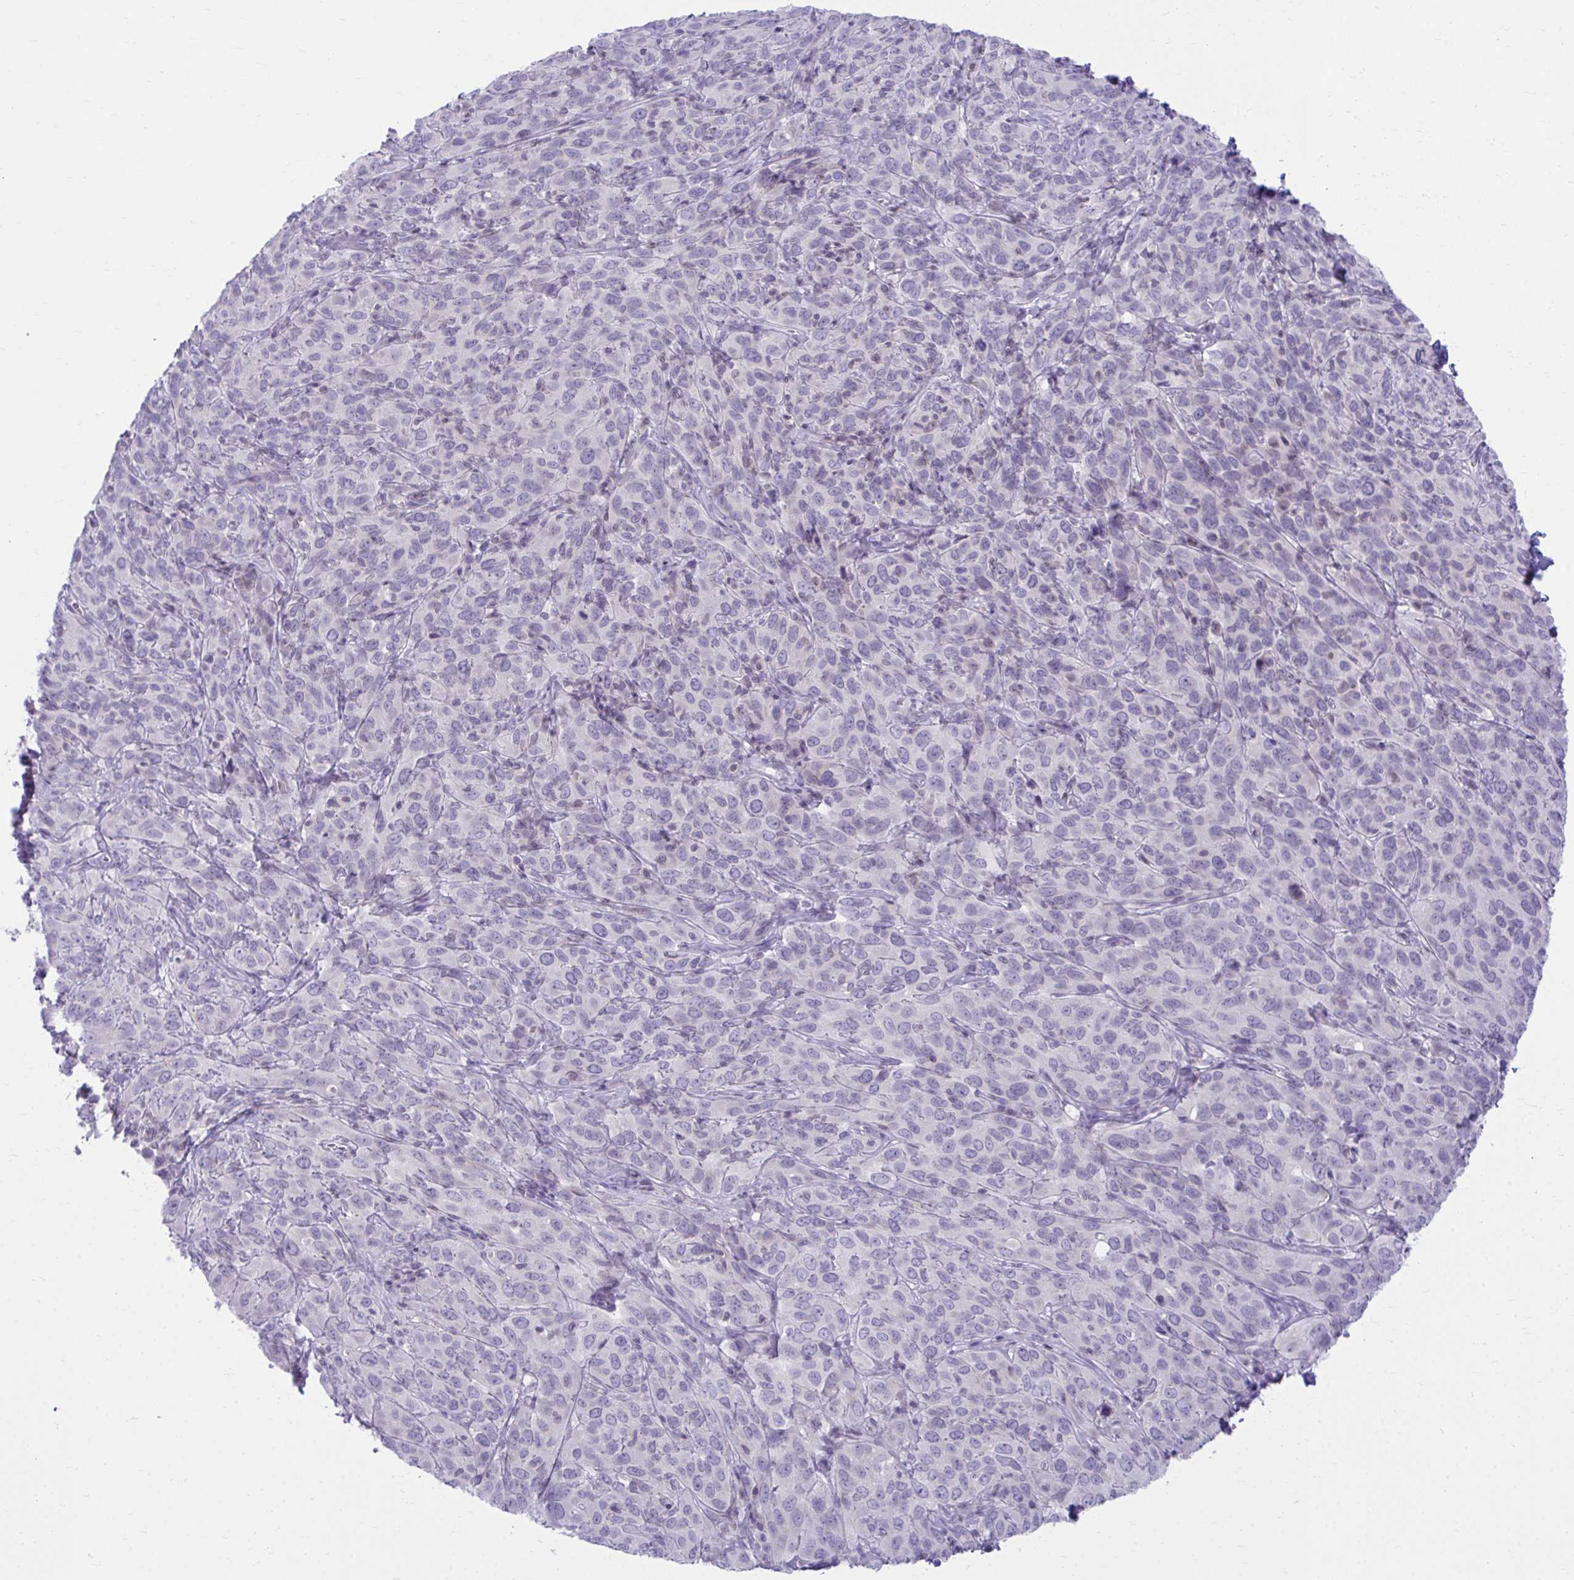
{"staining": {"intensity": "negative", "quantity": "none", "location": "none"}, "tissue": "cervical cancer", "cell_type": "Tumor cells", "image_type": "cancer", "snomed": [{"axis": "morphology", "description": "Squamous cell carcinoma, NOS"}, {"axis": "topography", "description": "Cervix"}], "caption": "There is no significant positivity in tumor cells of squamous cell carcinoma (cervical).", "gene": "OR7A5", "patient": {"sex": "female", "age": 51}}